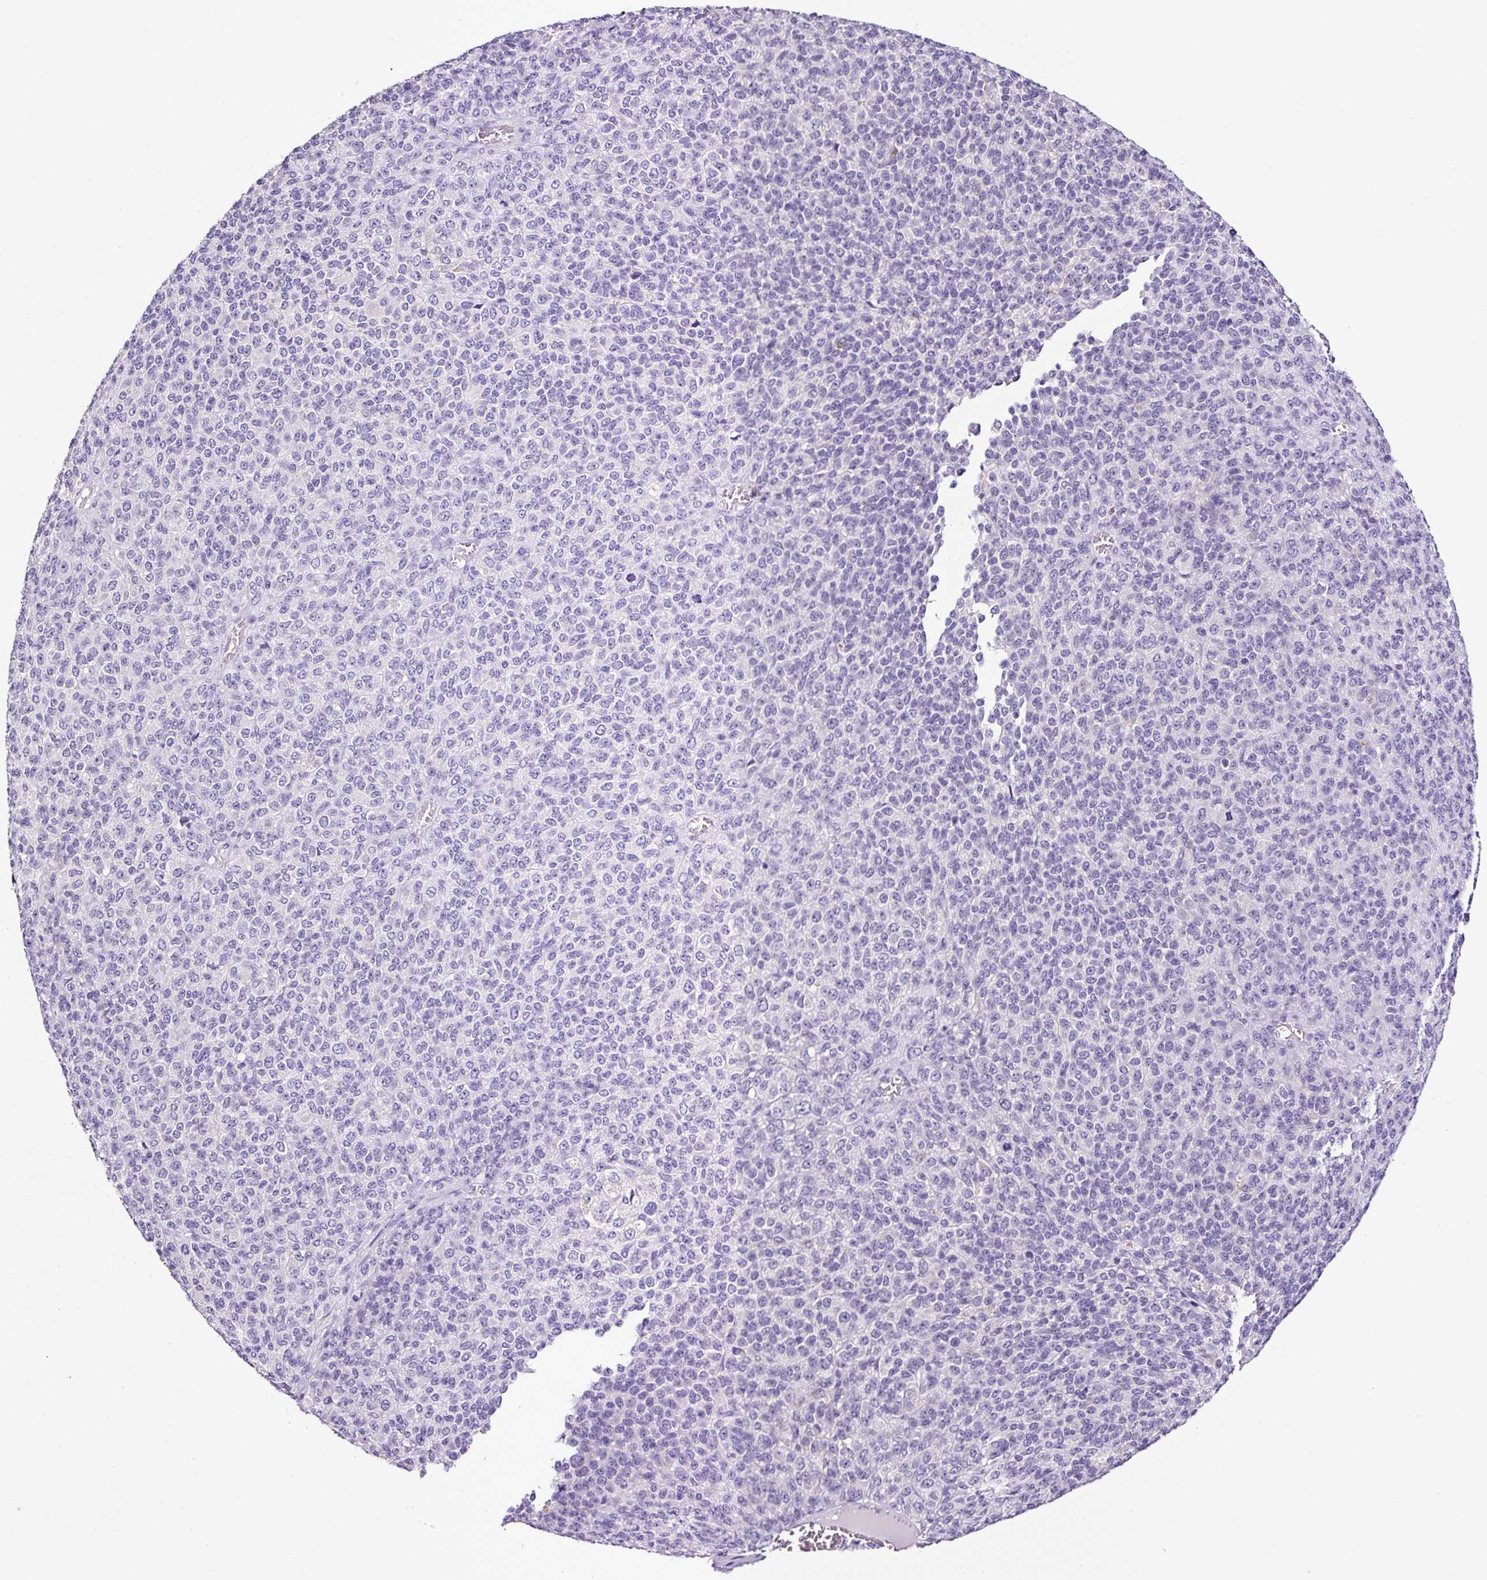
{"staining": {"intensity": "negative", "quantity": "none", "location": "none"}, "tissue": "melanoma", "cell_type": "Tumor cells", "image_type": "cancer", "snomed": [{"axis": "morphology", "description": "Malignant melanoma, Metastatic site"}, {"axis": "topography", "description": "Brain"}], "caption": "An immunohistochemistry histopathology image of melanoma is shown. There is no staining in tumor cells of melanoma.", "gene": "SP8", "patient": {"sex": "female", "age": 56}}